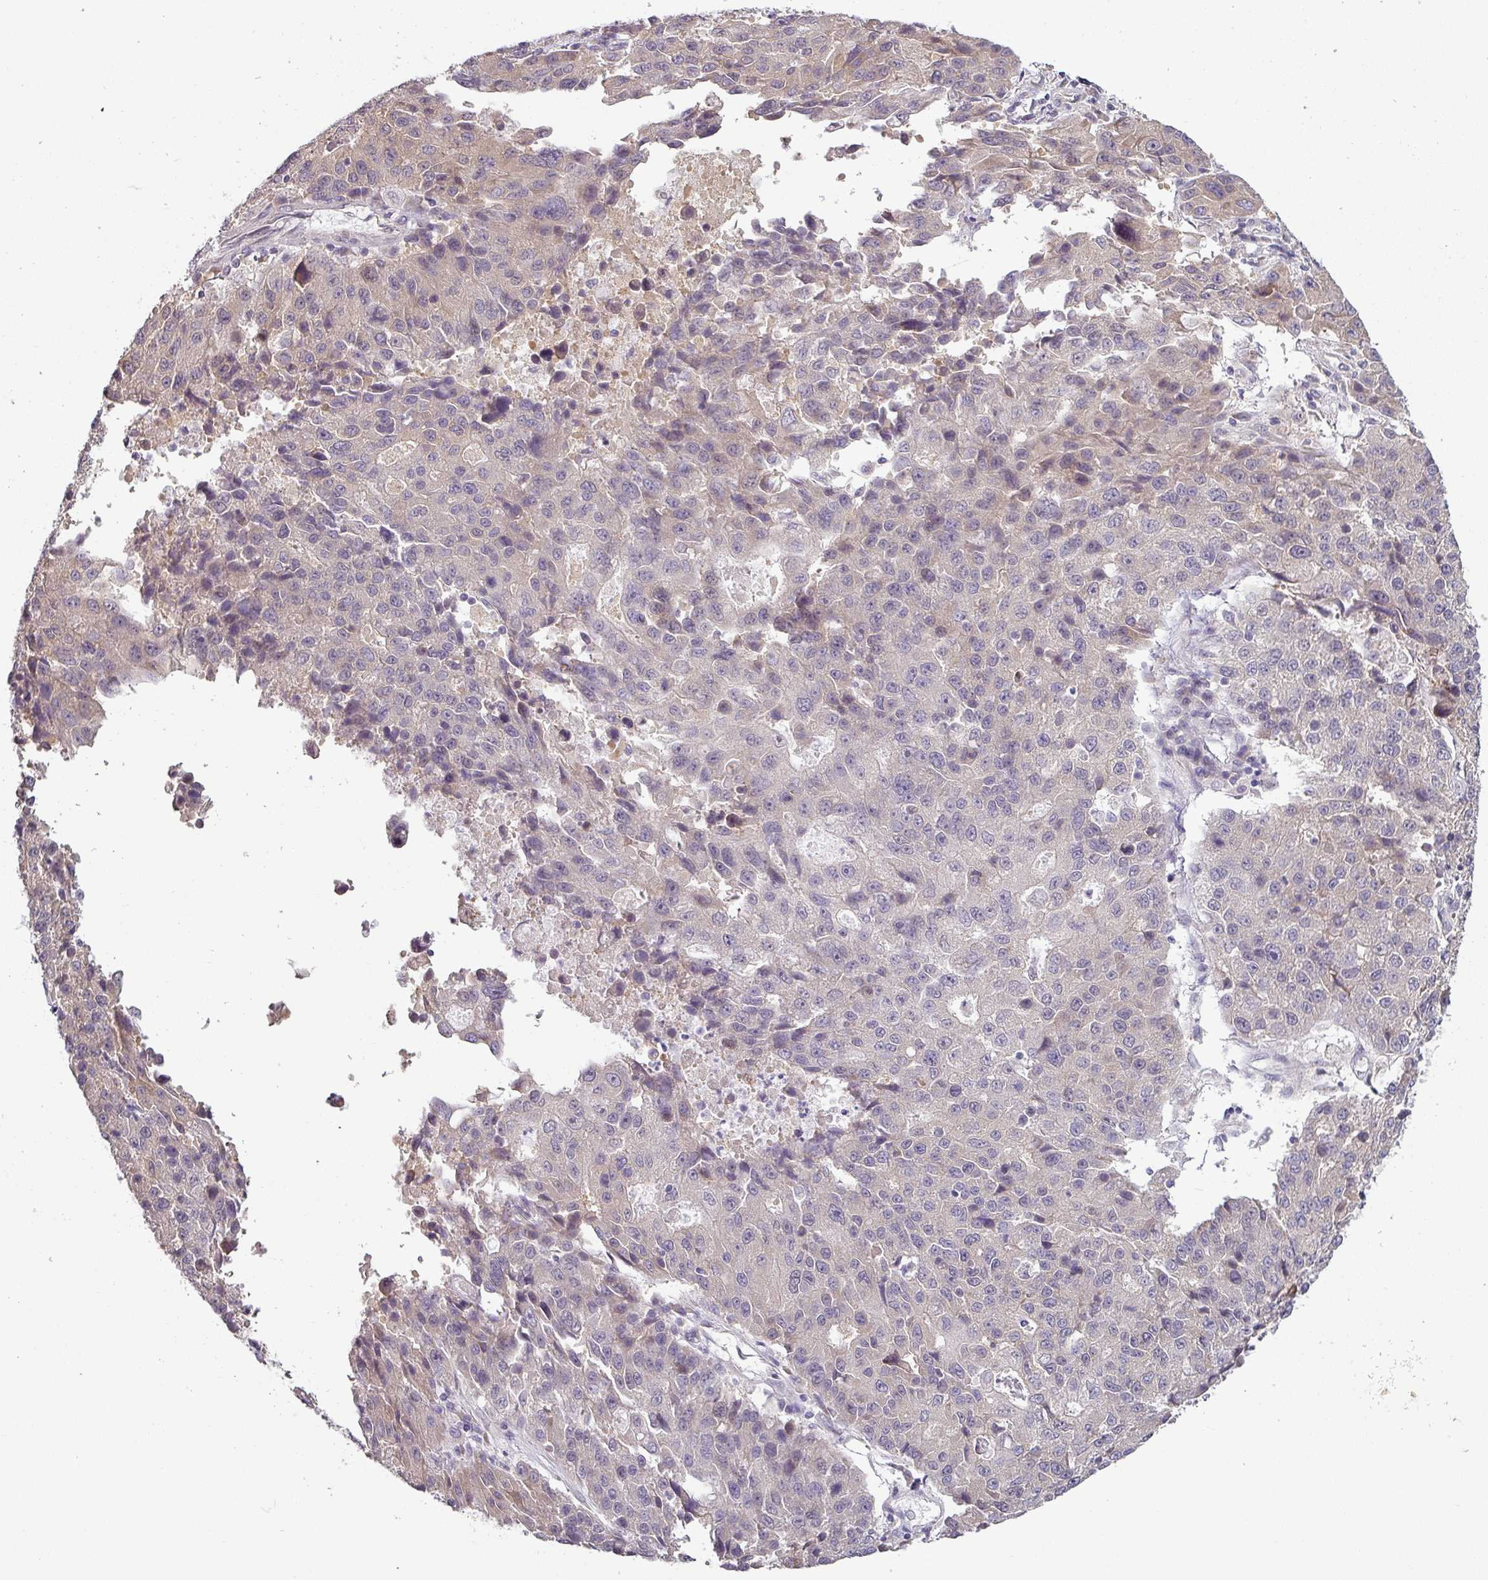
{"staining": {"intensity": "negative", "quantity": "none", "location": "none"}, "tissue": "stomach cancer", "cell_type": "Tumor cells", "image_type": "cancer", "snomed": [{"axis": "morphology", "description": "Adenocarcinoma, NOS"}, {"axis": "topography", "description": "Stomach"}], "caption": "Human adenocarcinoma (stomach) stained for a protein using immunohistochemistry (IHC) displays no expression in tumor cells.", "gene": "OR52D1", "patient": {"sex": "male", "age": 71}}